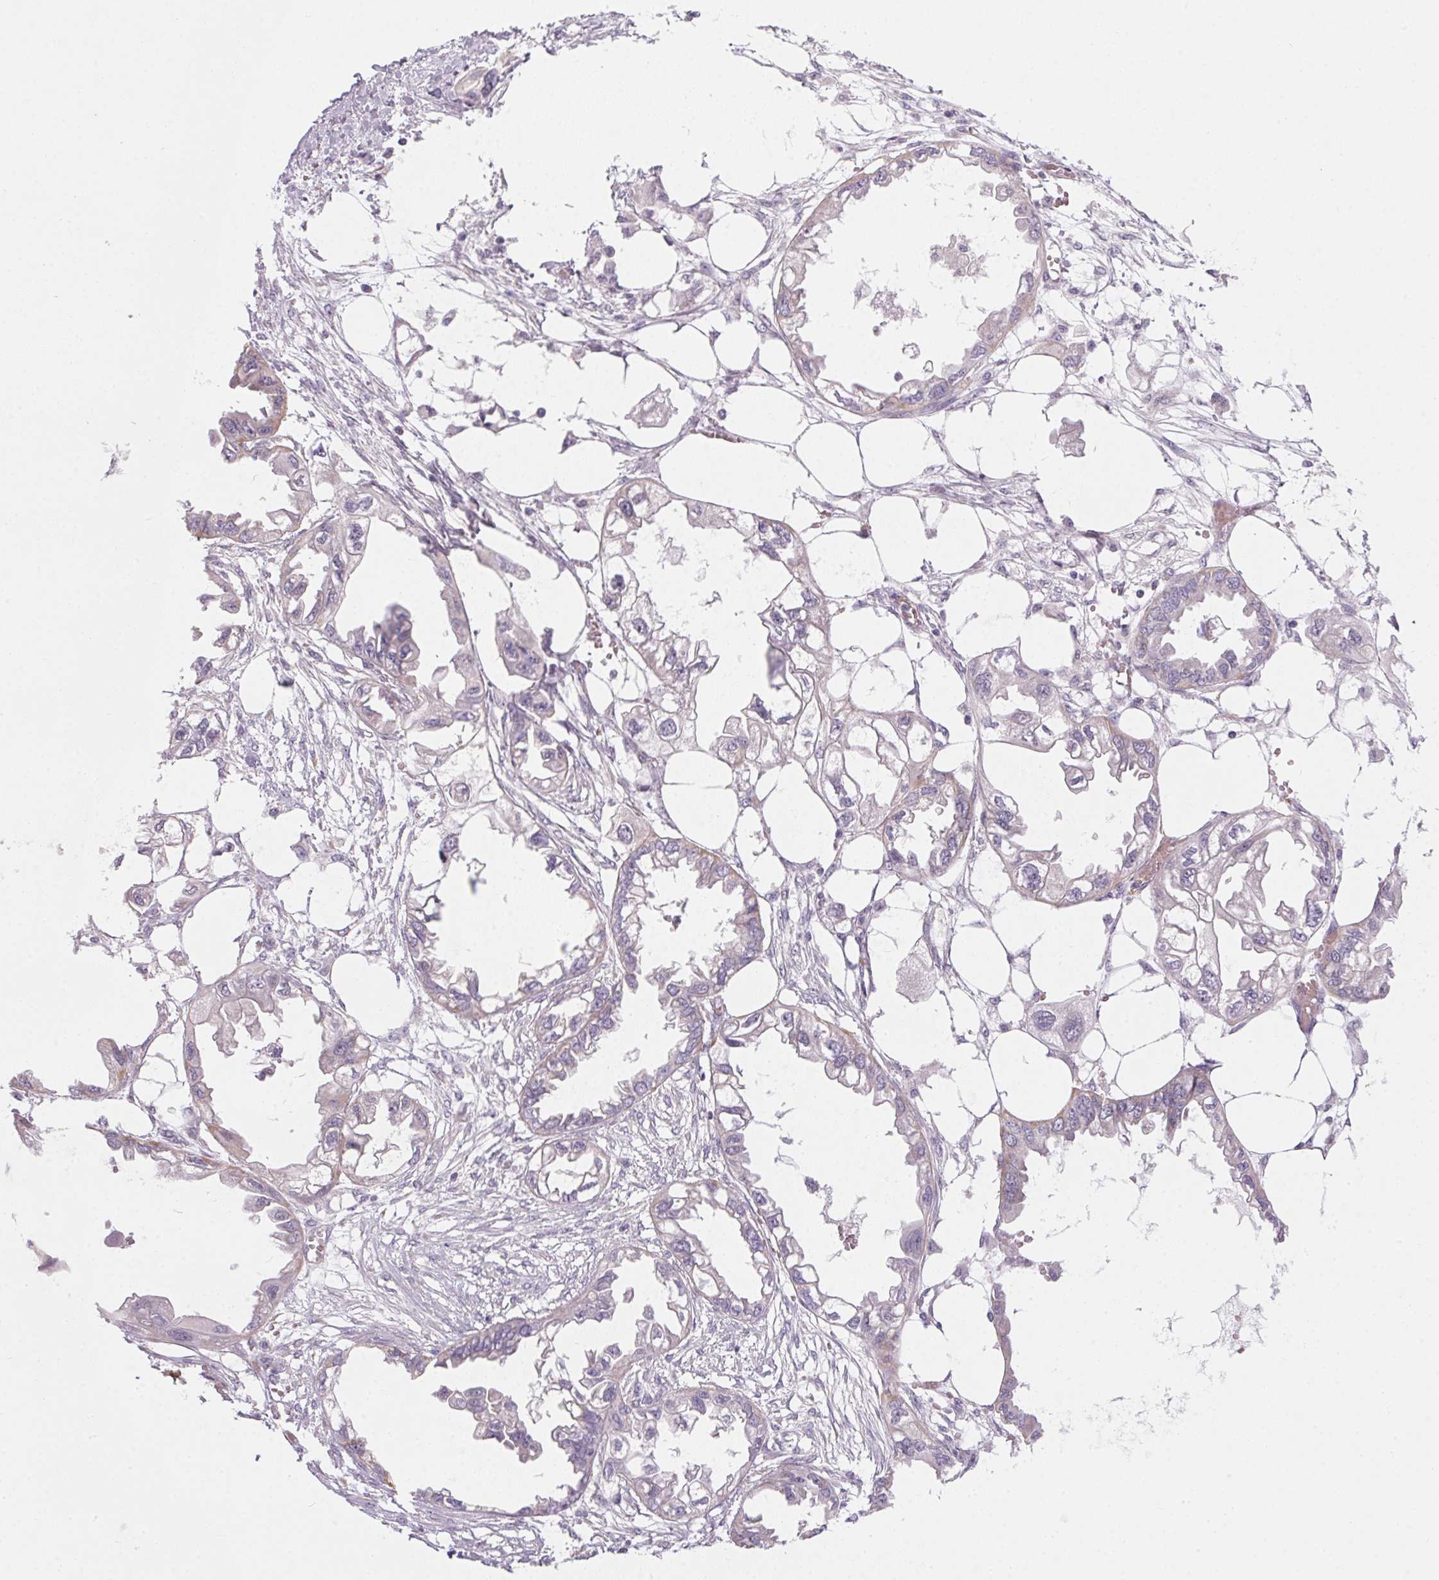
{"staining": {"intensity": "negative", "quantity": "none", "location": "none"}, "tissue": "endometrial cancer", "cell_type": "Tumor cells", "image_type": "cancer", "snomed": [{"axis": "morphology", "description": "Adenocarcinoma, NOS"}, {"axis": "morphology", "description": "Adenocarcinoma, metastatic, NOS"}, {"axis": "topography", "description": "Adipose tissue"}, {"axis": "topography", "description": "Endometrium"}], "caption": "Tumor cells show no significant protein staining in endometrial cancer.", "gene": "SMYD1", "patient": {"sex": "female", "age": 67}}